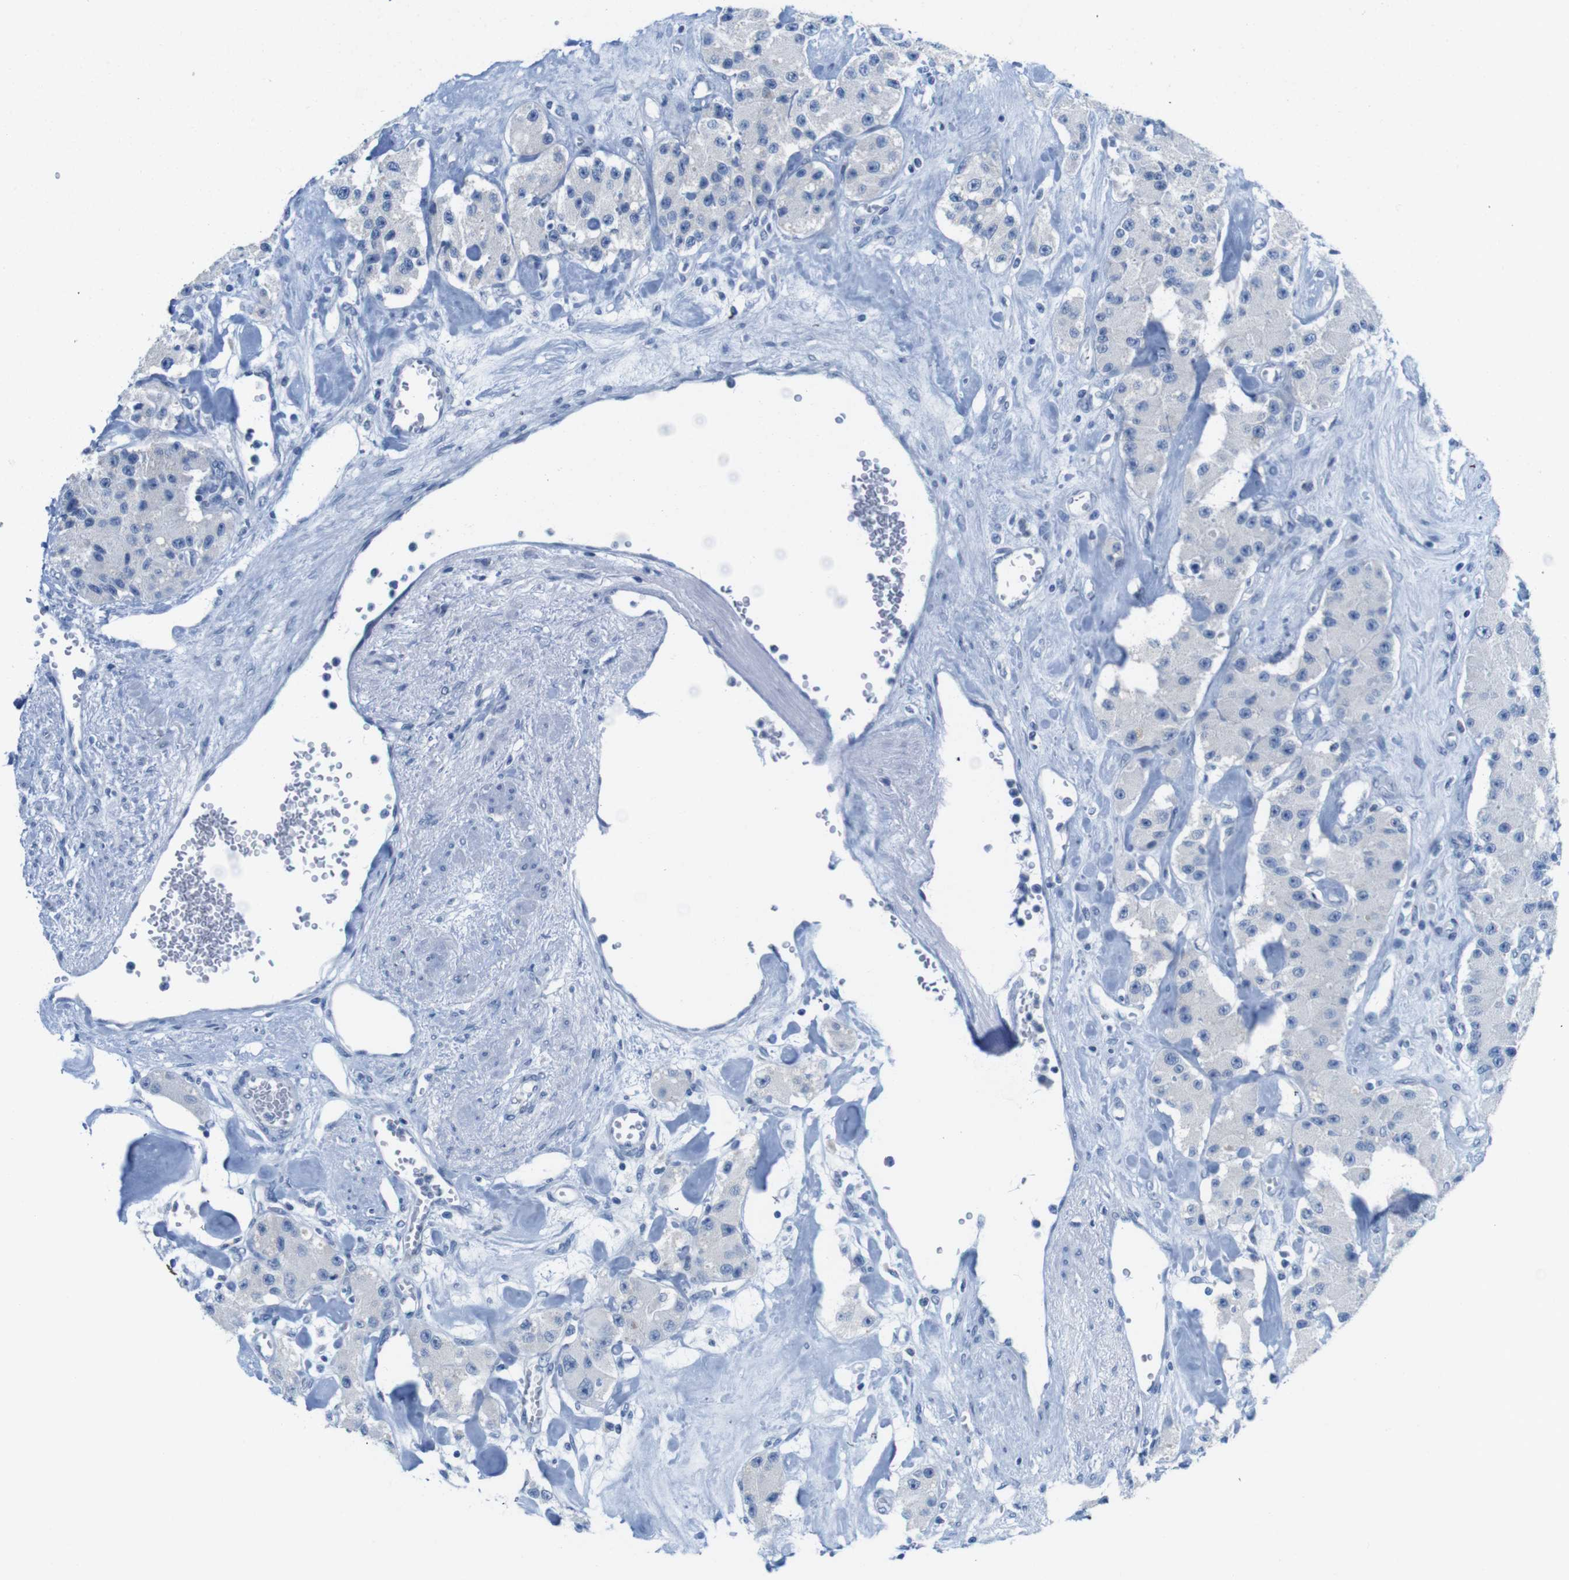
{"staining": {"intensity": "negative", "quantity": "none", "location": "none"}, "tissue": "carcinoid", "cell_type": "Tumor cells", "image_type": "cancer", "snomed": [{"axis": "morphology", "description": "Carcinoid, malignant, NOS"}, {"axis": "topography", "description": "Pancreas"}], "caption": "Photomicrograph shows no significant protein positivity in tumor cells of malignant carcinoid.", "gene": "OPN1SW", "patient": {"sex": "male", "age": 41}}